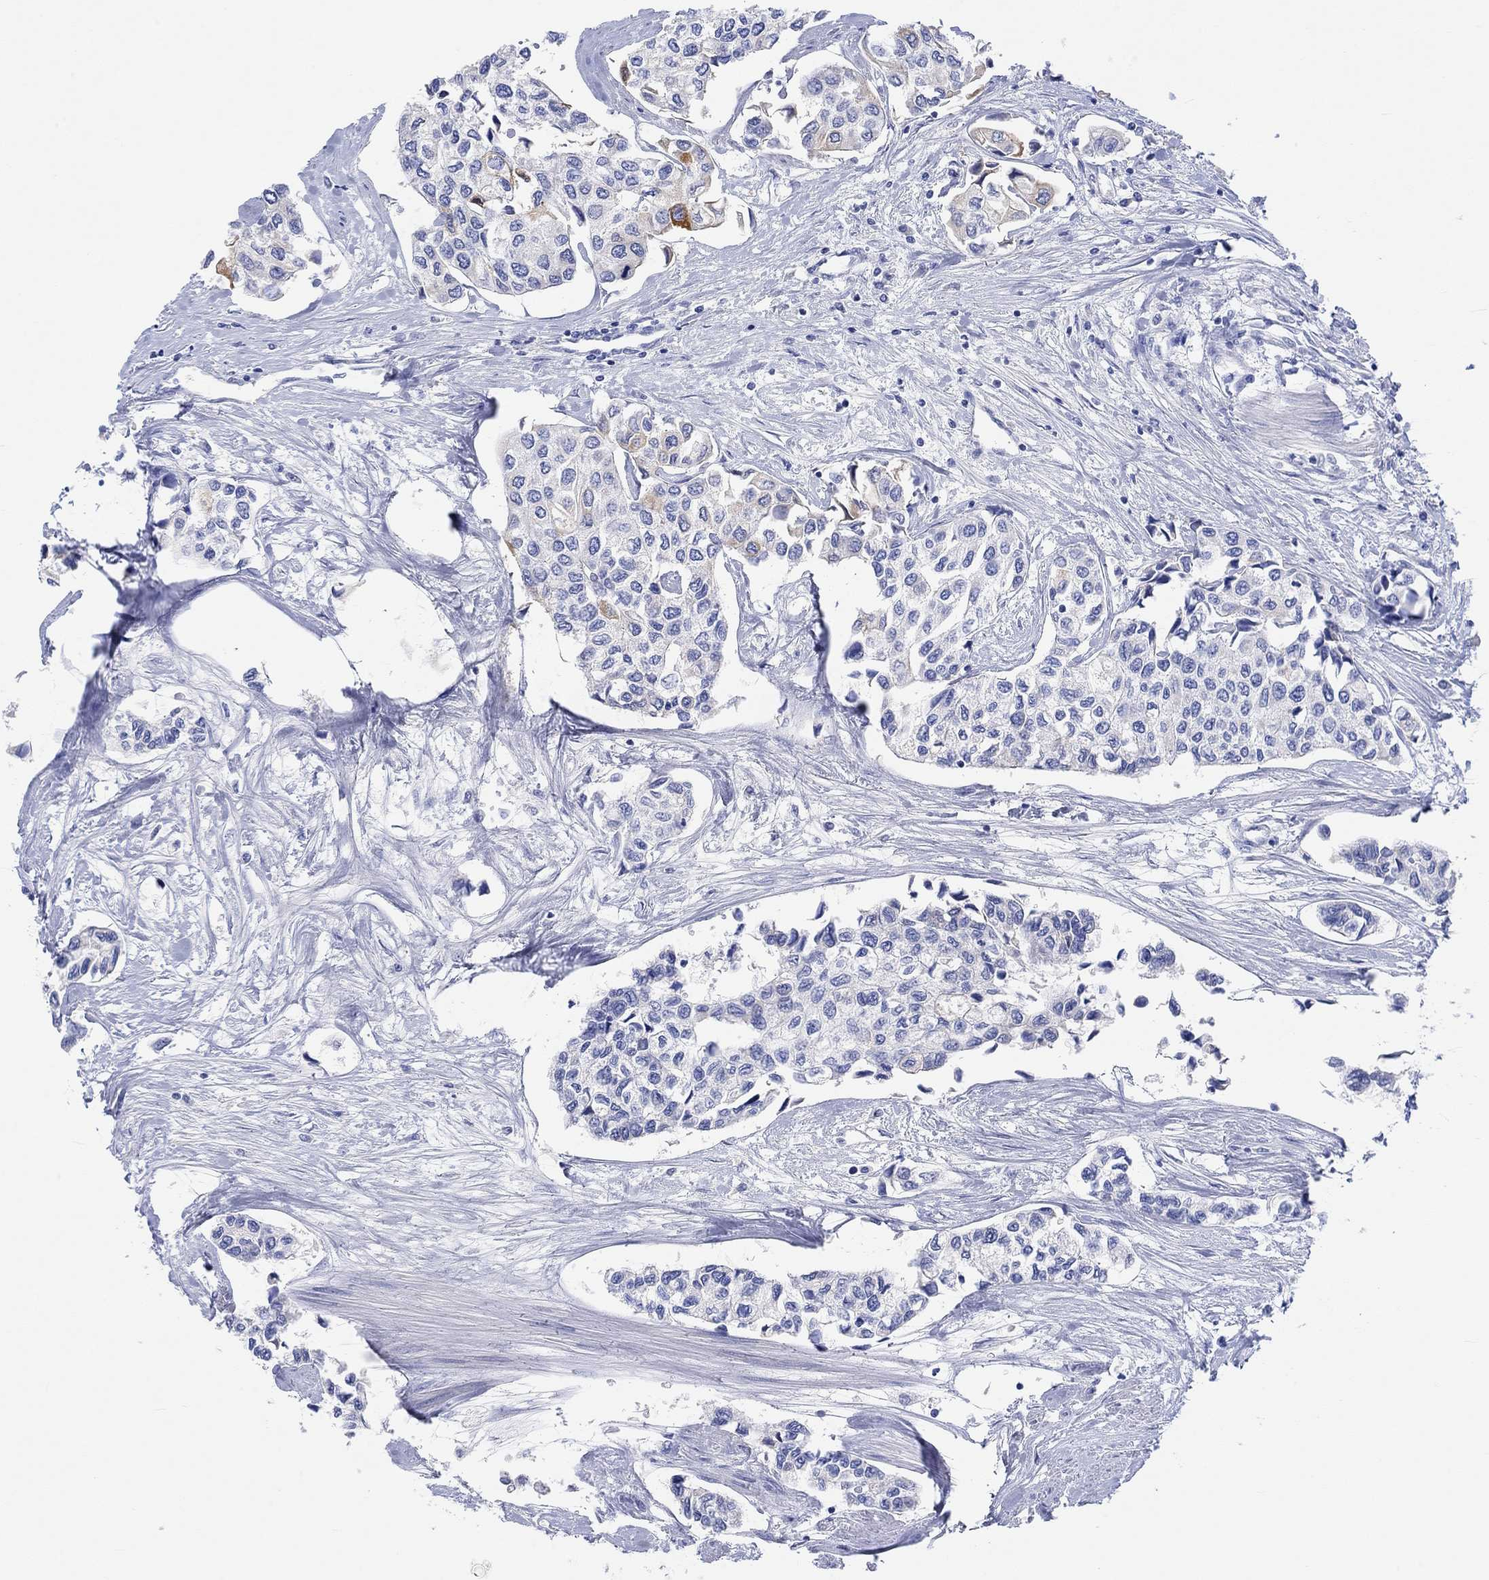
{"staining": {"intensity": "strong", "quantity": "<25%", "location": "cytoplasmic/membranous"}, "tissue": "urothelial cancer", "cell_type": "Tumor cells", "image_type": "cancer", "snomed": [{"axis": "morphology", "description": "Urothelial carcinoma, High grade"}, {"axis": "topography", "description": "Urinary bladder"}], "caption": "DAB (3,3'-diaminobenzidine) immunohistochemical staining of human urothelial cancer demonstrates strong cytoplasmic/membranous protein expression in approximately <25% of tumor cells.", "gene": "REEP6", "patient": {"sex": "male", "age": 73}}